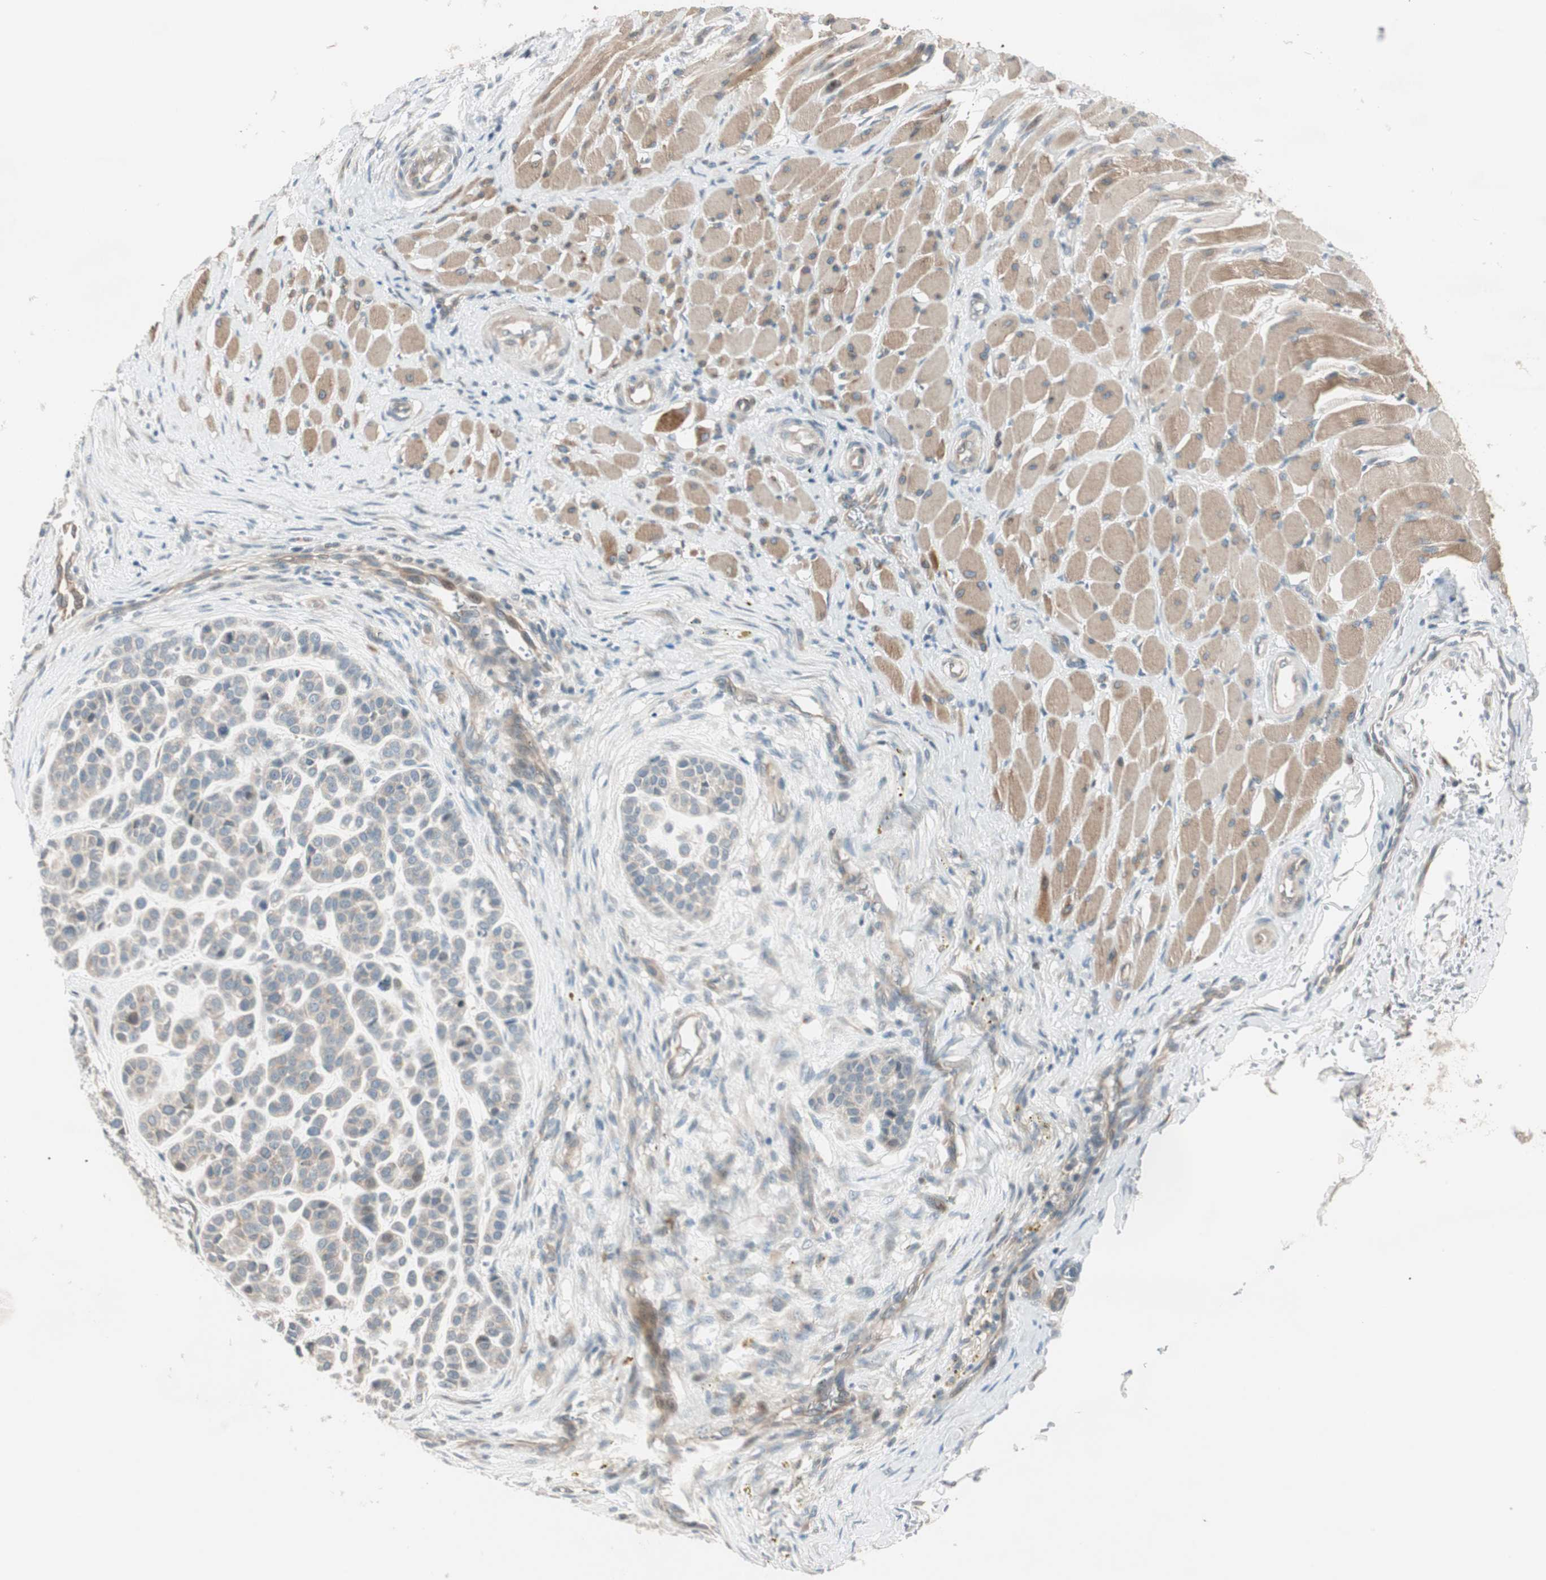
{"staining": {"intensity": "weak", "quantity": ">75%", "location": "cytoplasmic/membranous"}, "tissue": "head and neck cancer", "cell_type": "Tumor cells", "image_type": "cancer", "snomed": [{"axis": "morphology", "description": "Adenocarcinoma, NOS"}, {"axis": "morphology", "description": "Adenoma, NOS"}, {"axis": "topography", "description": "Head-Neck"}], "caption": "The immunohistochemical stain labels weak cytoplasmic/membranous positivity in tumor cells of head and neck cancer (adenoma) tissue.", "gene": "CGRRF1", "patient": {"sex": "female", "age": 55}}